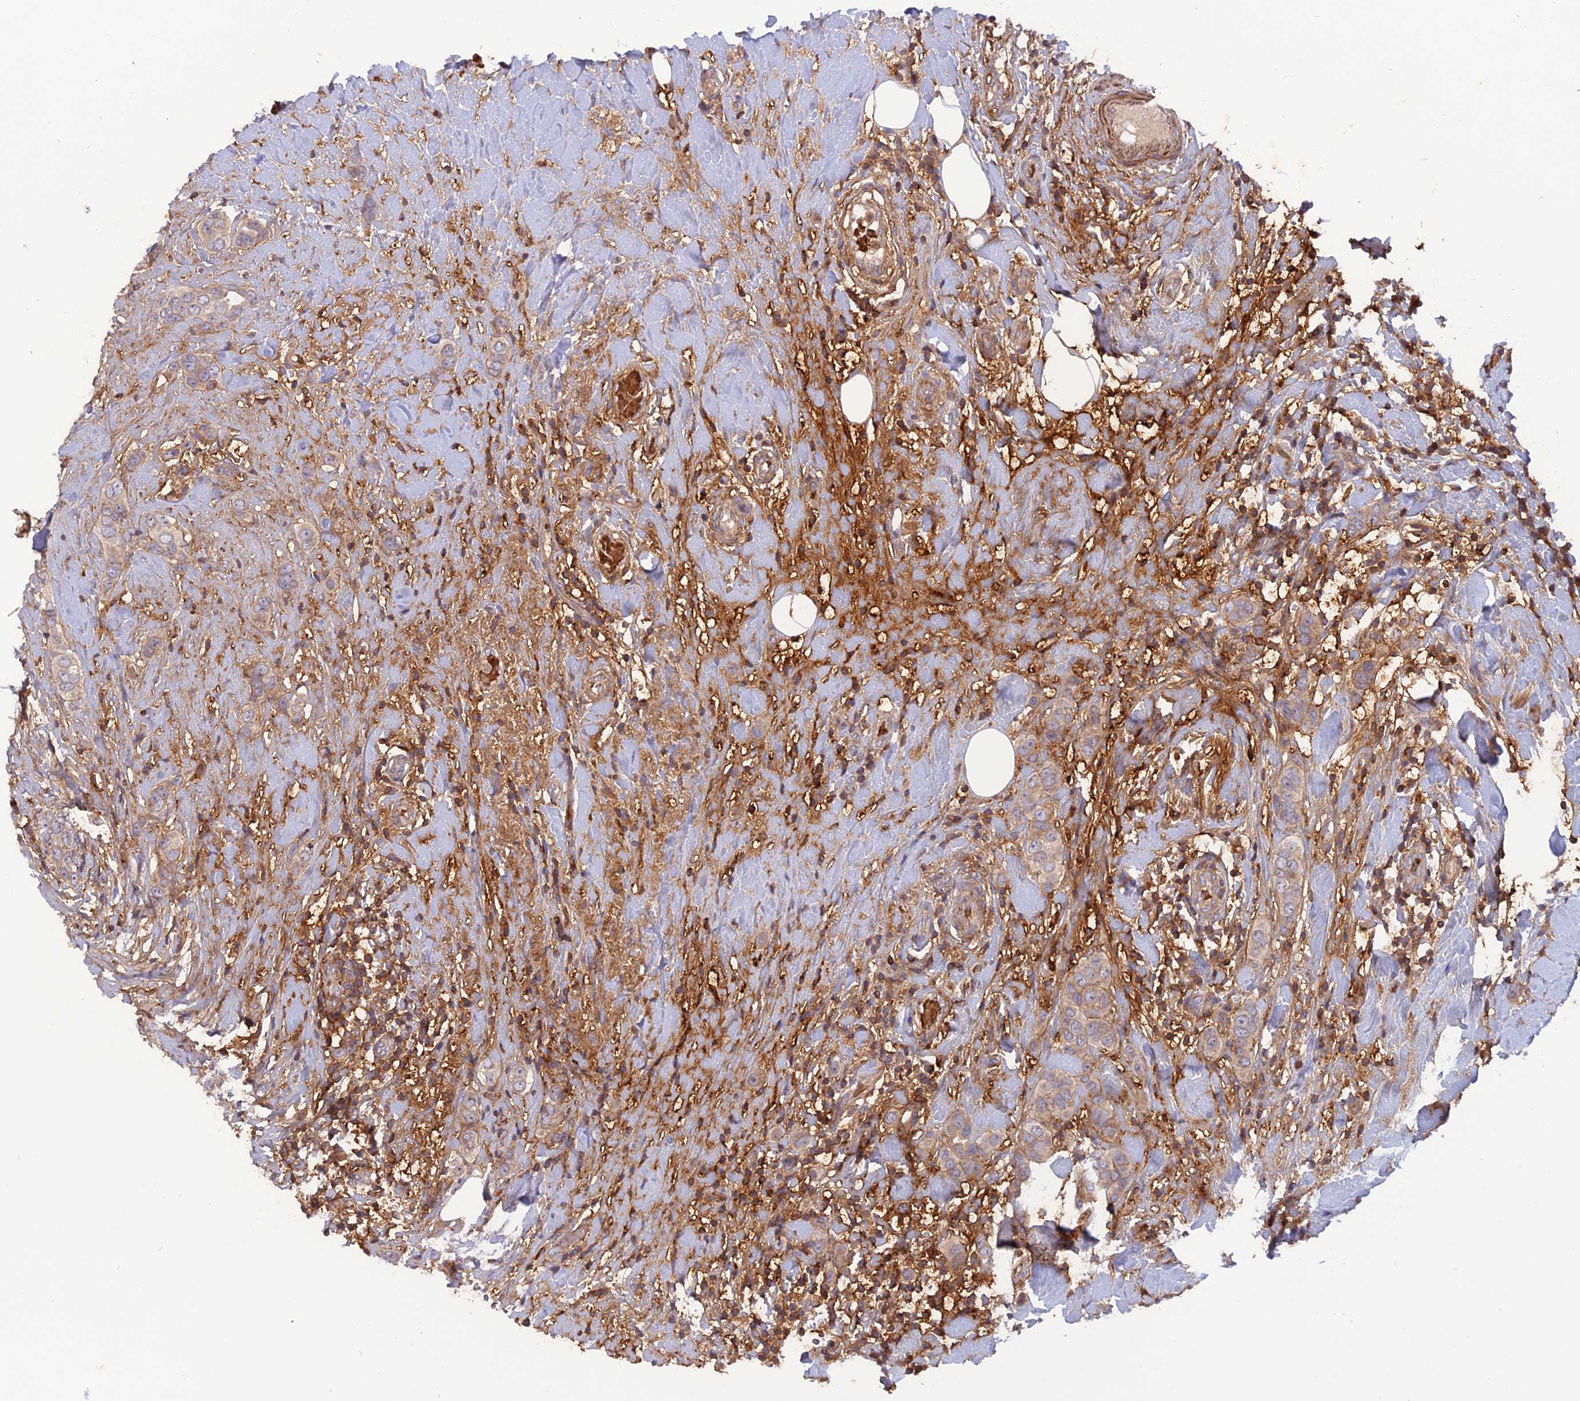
{"staining": {"intensity": "weak", "quantity": "<25%", "location": "cytoplasmic/membranous"}, "tissue": "breast cancer", "cell_type": "Tumor cells", "image_type": "cancer", "snomed": [{"axis": "morphology", "description": "Lobular carcinoma"}, {"axis": "topography", "description": "Breast"}], "caption": "Breast cancer was stained to show a protein in brown. There is no significant expression in tumor cells. (Brightfield microscopy of DAB (3,3'-diaminobenzidine) immunohistochemistry (IHC) at high magnification).", "gene": "CPNE7", "patient": {"sex": "female", "age": 51}}